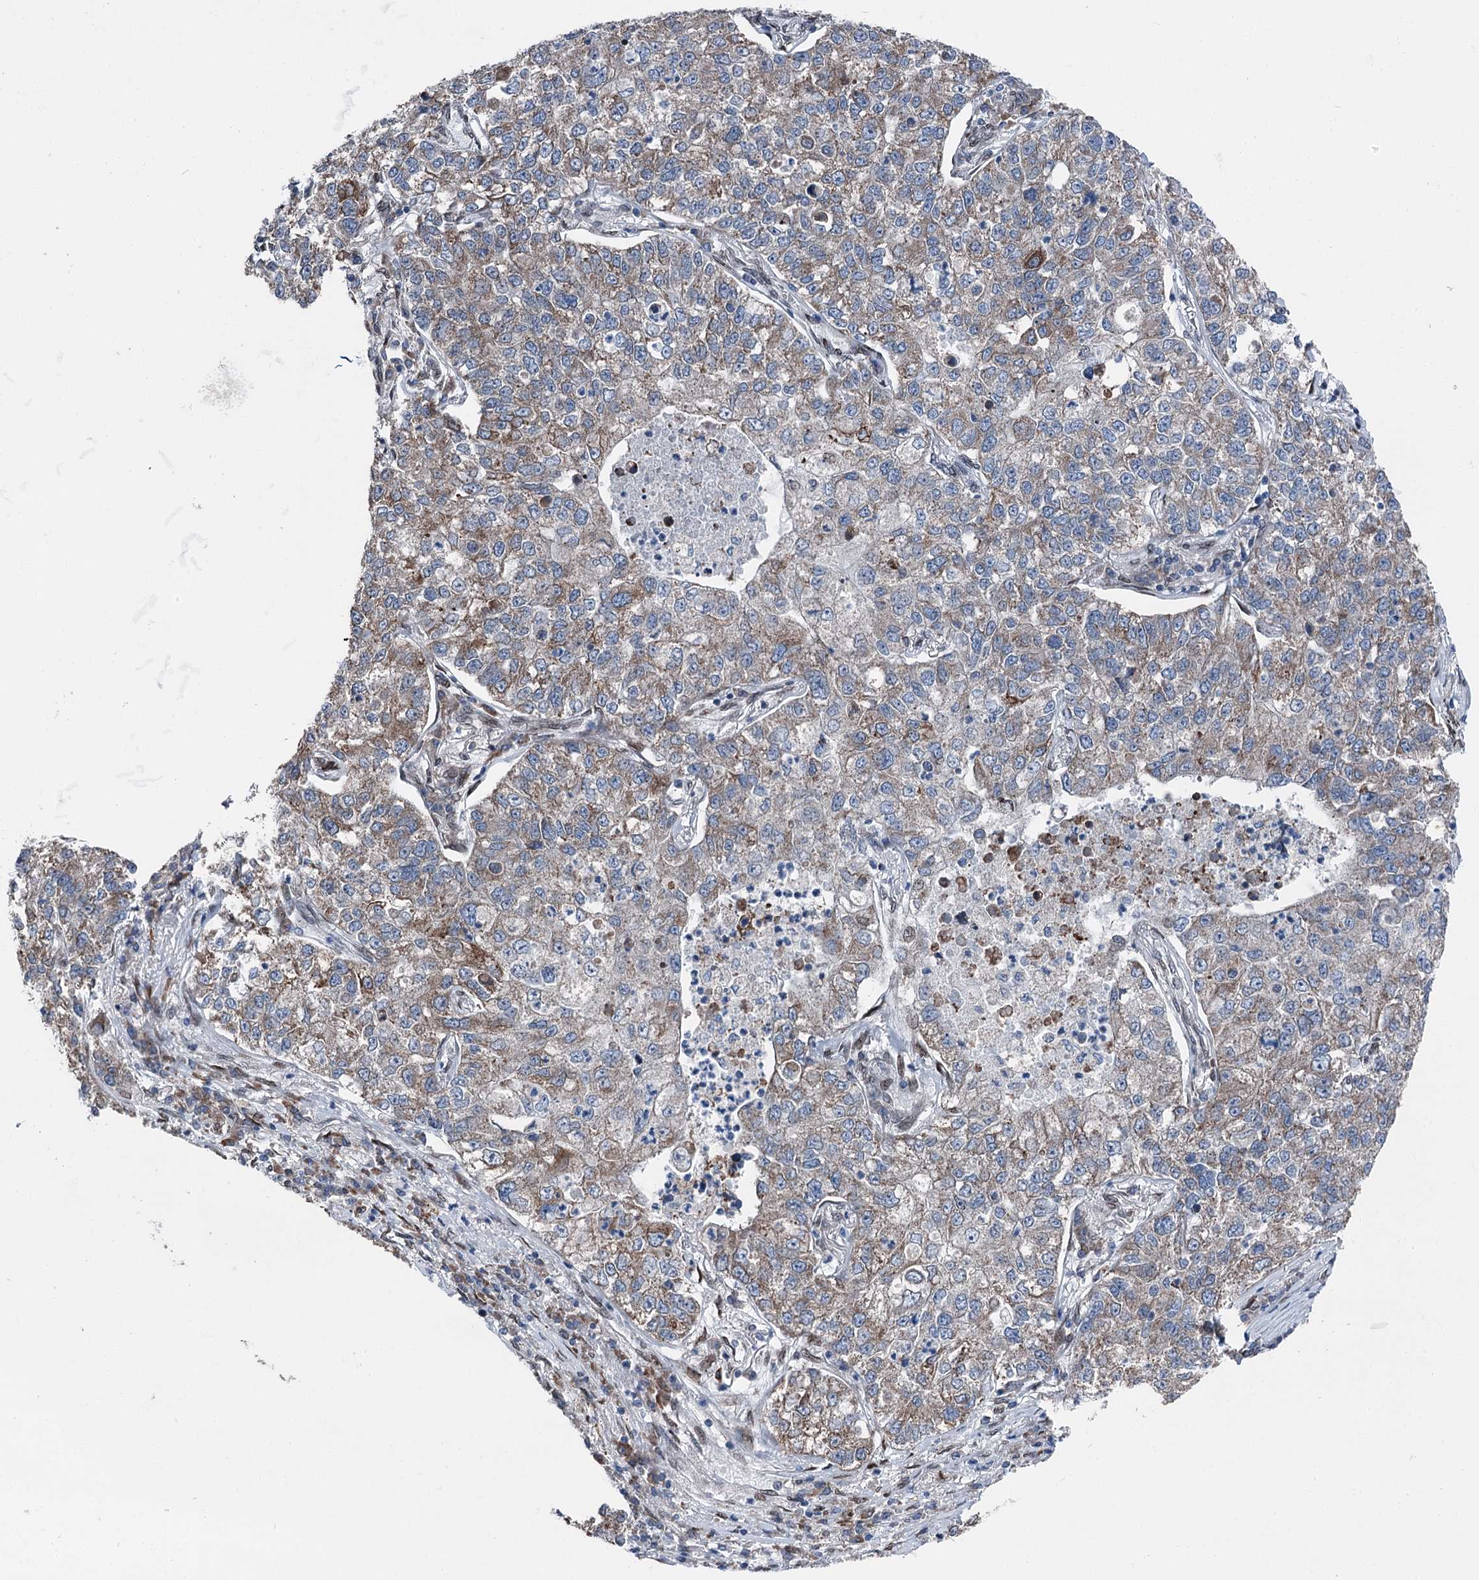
{"staining": {"intensity": "moderate", "quantity": ">75%", "location": "cytoplasmic/membranous"}, "tissue": "lung cancer", "cell_type": "Tumor cells", "image_type": "cancer", "snomed": [{"axis": "morphology", "description": "Adenocarcinoma, NOS"}, {"axis": "topography", "description": "Lung"}], "caption": "Immunohistochemical staining of lung cancer (adenocarcinoma) reveals medium levels of moderate cytoplasmic/membranous positivity in approximately >75% of tumor cells.", "gene": "MRPL14", "patient": {"sex": "male", "age": 49}}